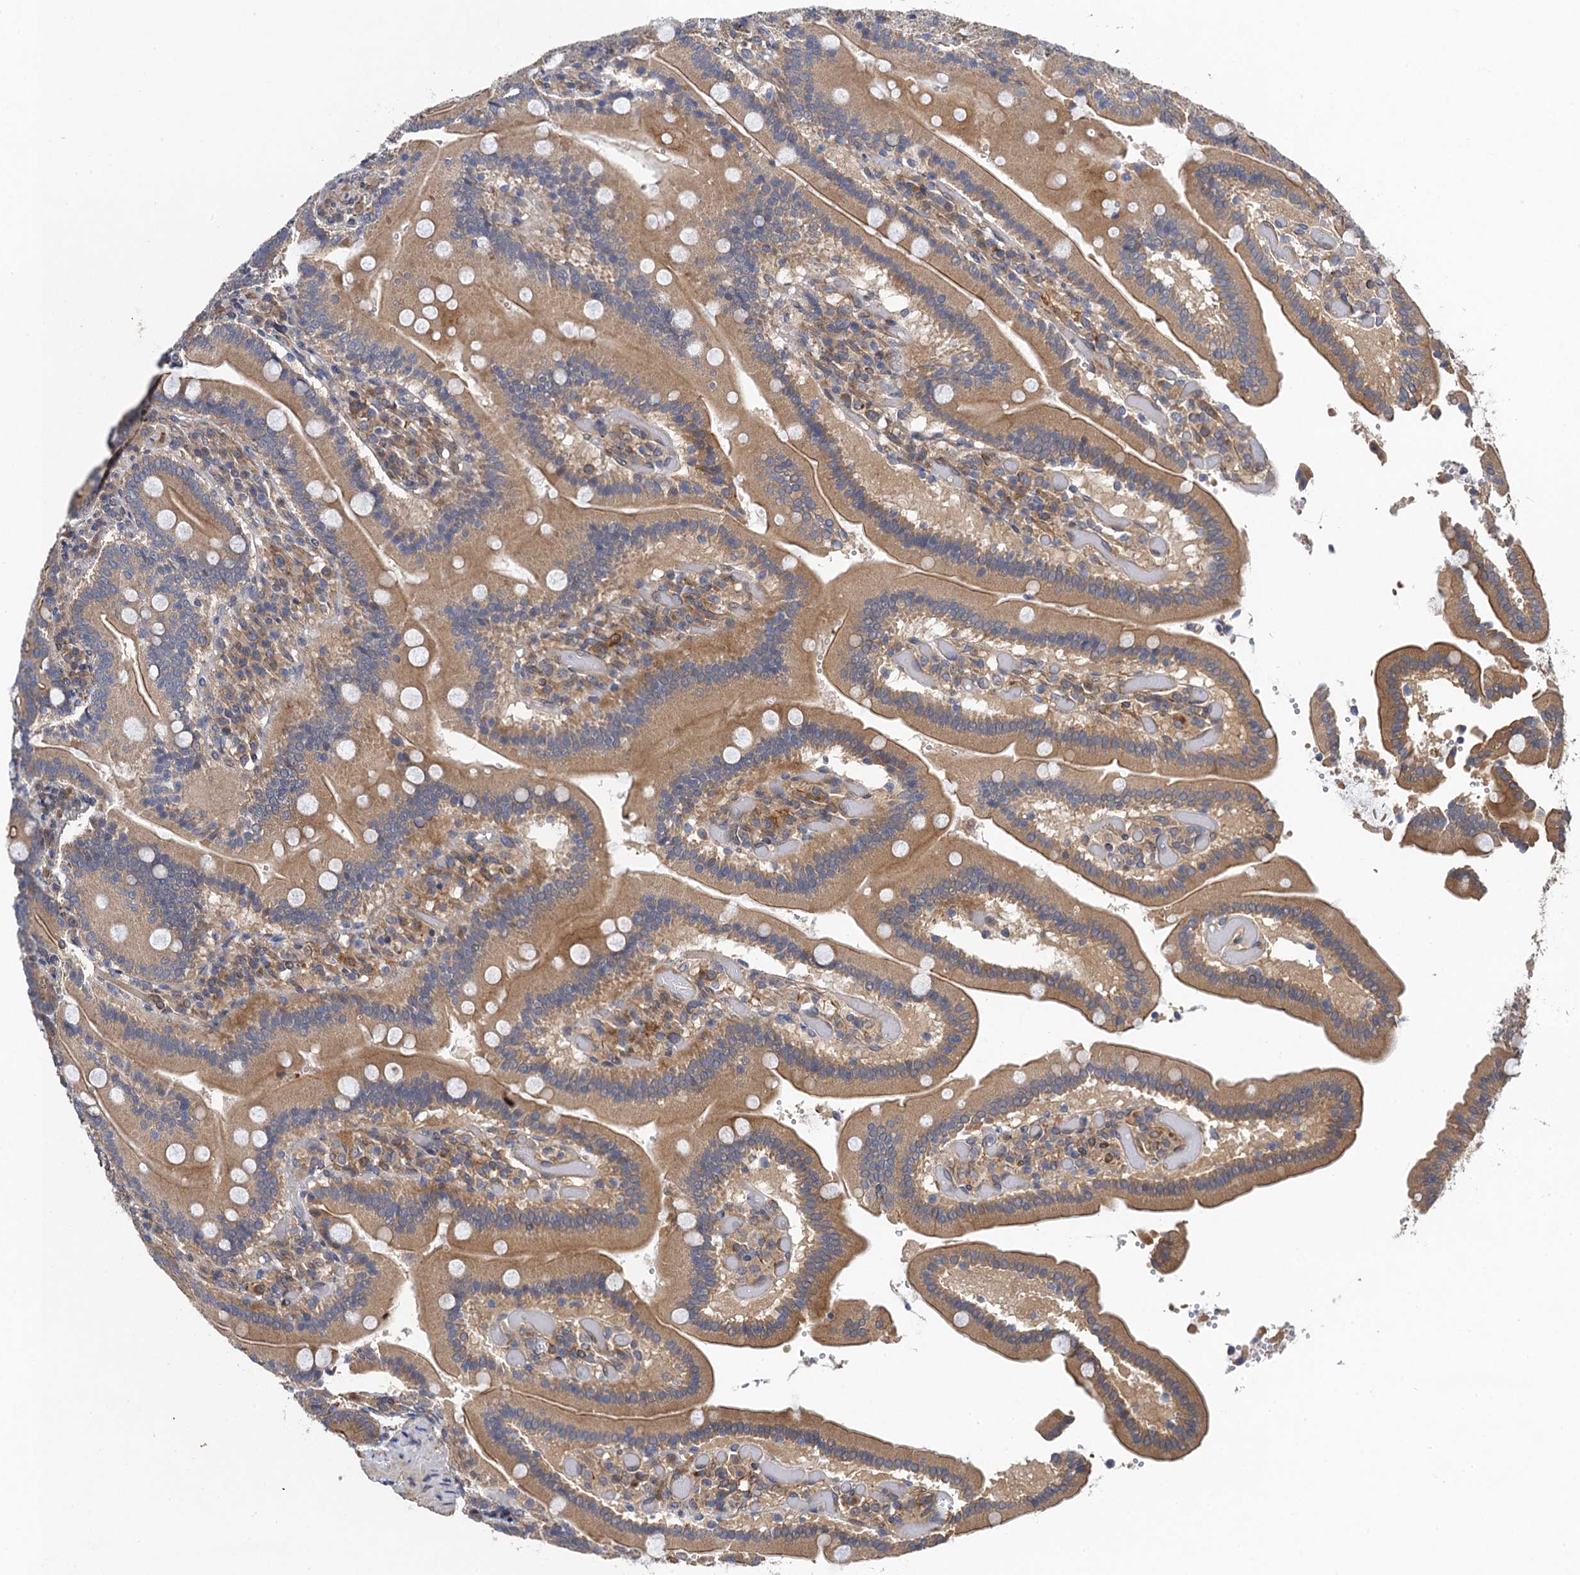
{"staining": {"intensity": "moderate", "quantity": ">75%", "location": "cytoplasmic/membranous"}, "tissue": "duodenum", "cell_type": "Glandular cells", "image_type": "normal", "snomed": [{"axis": "morphology", "description": "Normal tissue, NOS"}, {"axis": "topography", "description": "Duodenum"}], "caption": "Protein staining by immunohistochemistry (IHC) demonstrates moderate cytoplasmic/membranous expression in about >75% of glandular cells in normal duodenum.", "gene": "PJA2", "patient": {"sex": "female", "age": 62}}